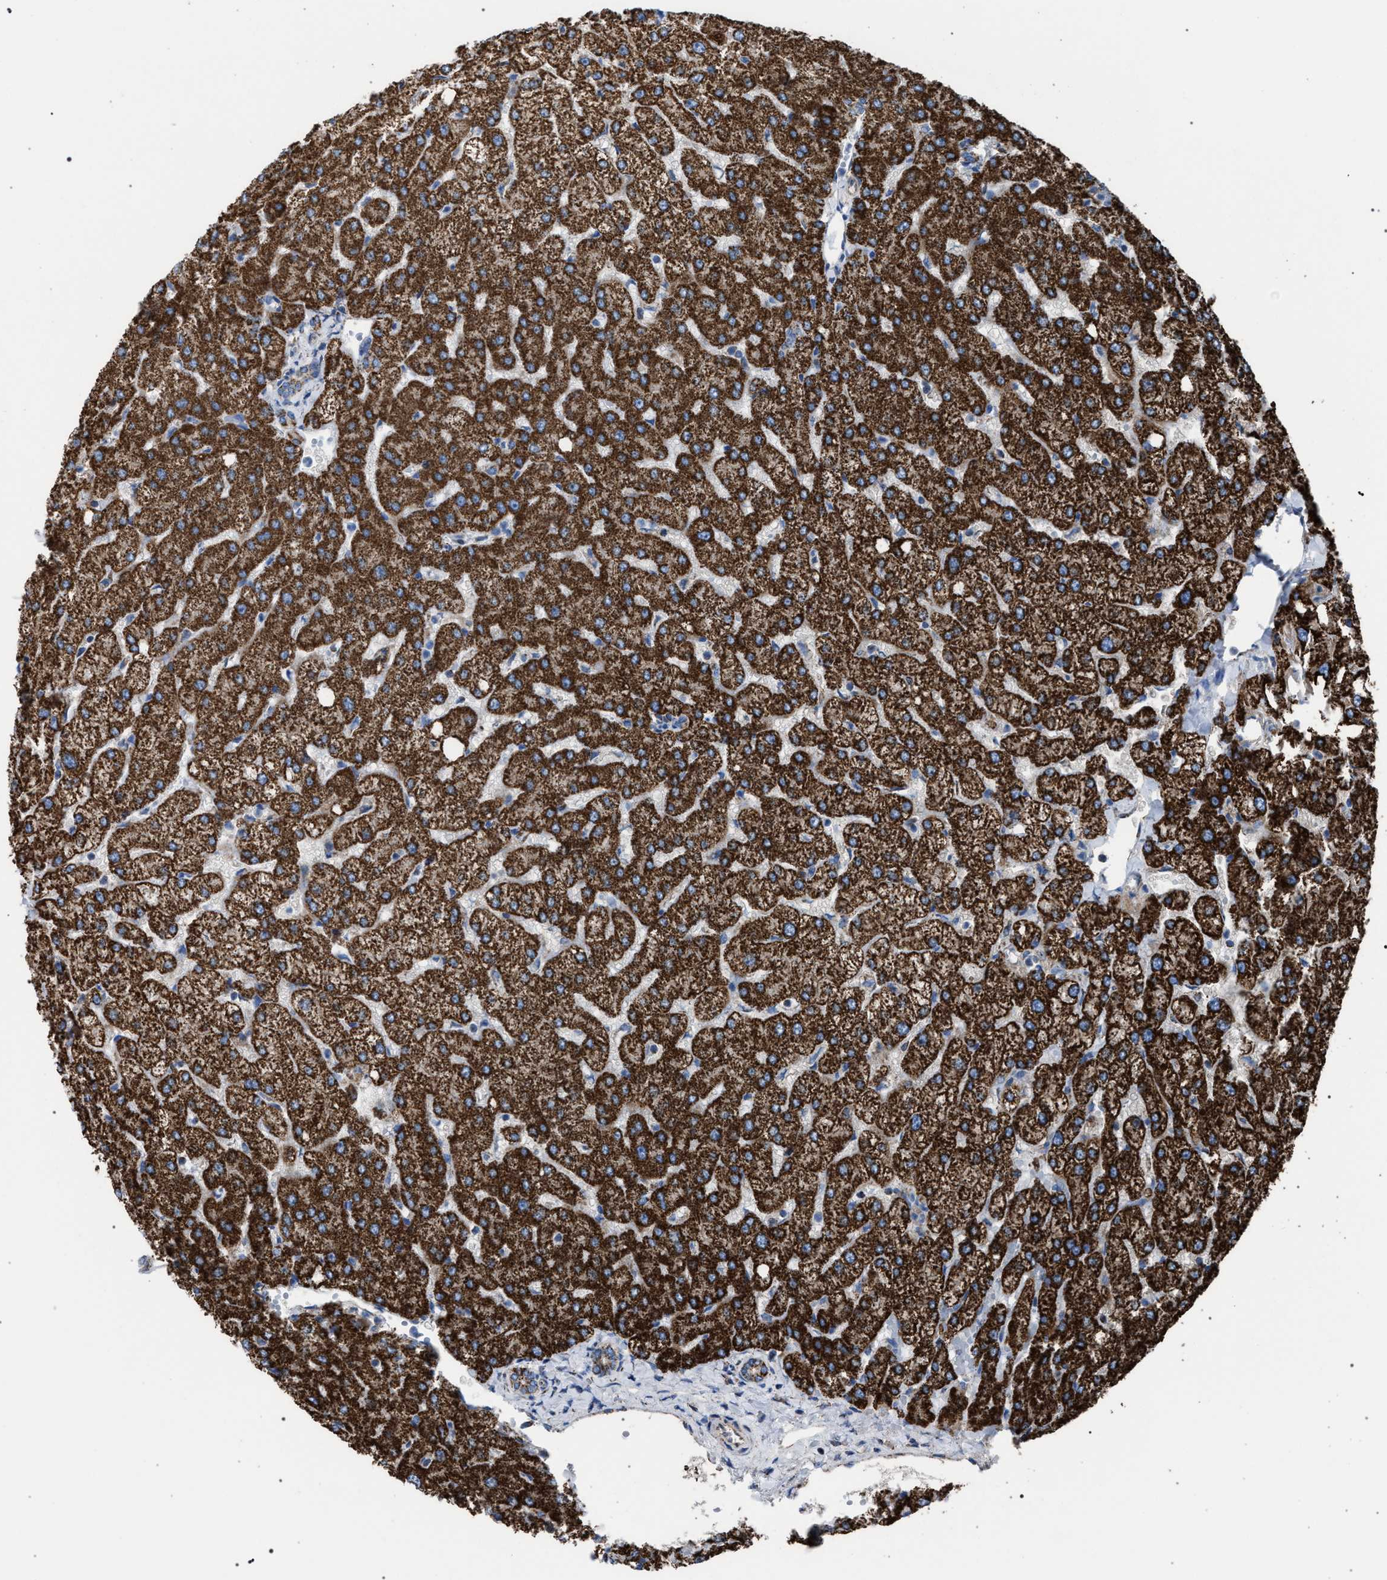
{"staining": {"intensity": "weak", "quantity": ">75%", "location": "cytoplasmic/membranous"}, "tissue": "liver", "cell_type": "Cholangiocytes", "image_type": "normal", "snomed": [{"axis": "morphology", "description": "Normal tissue, NOS"}, {"axis": "topography", "description": "Liver"}], "caption": "Immunohistochemical staining of normal human liver reveals weak cytoplasmic/membranous protein expression in about >75% of cholangiocytes.", "gene": "VPS13A", "patient": {"sex": "female", "age": 54}}